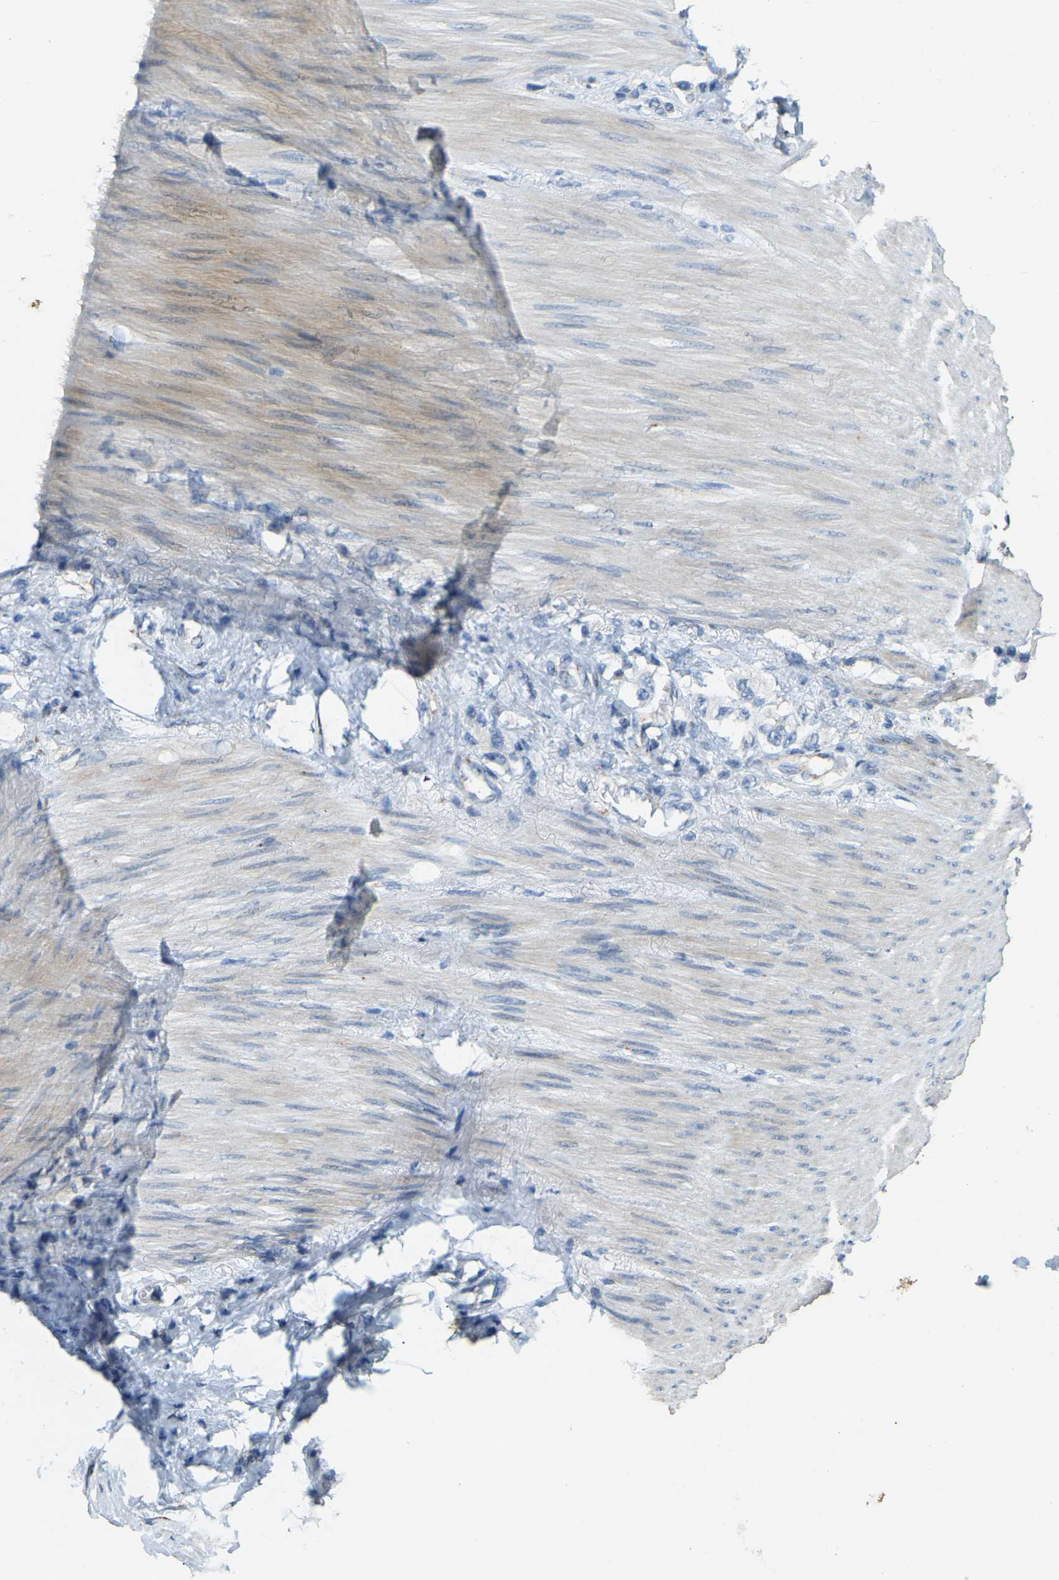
{"staining": {"intensity": "negative", "quantity": "none", "location": "none"}, "tissue": "stomach cancer", "cell_type": "Tumor cells", "image_type": "cancer", "snomed": [{"axis": "morphology", "description": "Adenocarcinoma, NOS"}, {"axis": "topography", "description": "Stomach"}], "caption": "Photomicrograph shows no significant protein expression in tumor cells of stomach cancer (adenocarcinoma).", "gene": "FAM174A", "patient": {"sex": "female", "age": 65}}